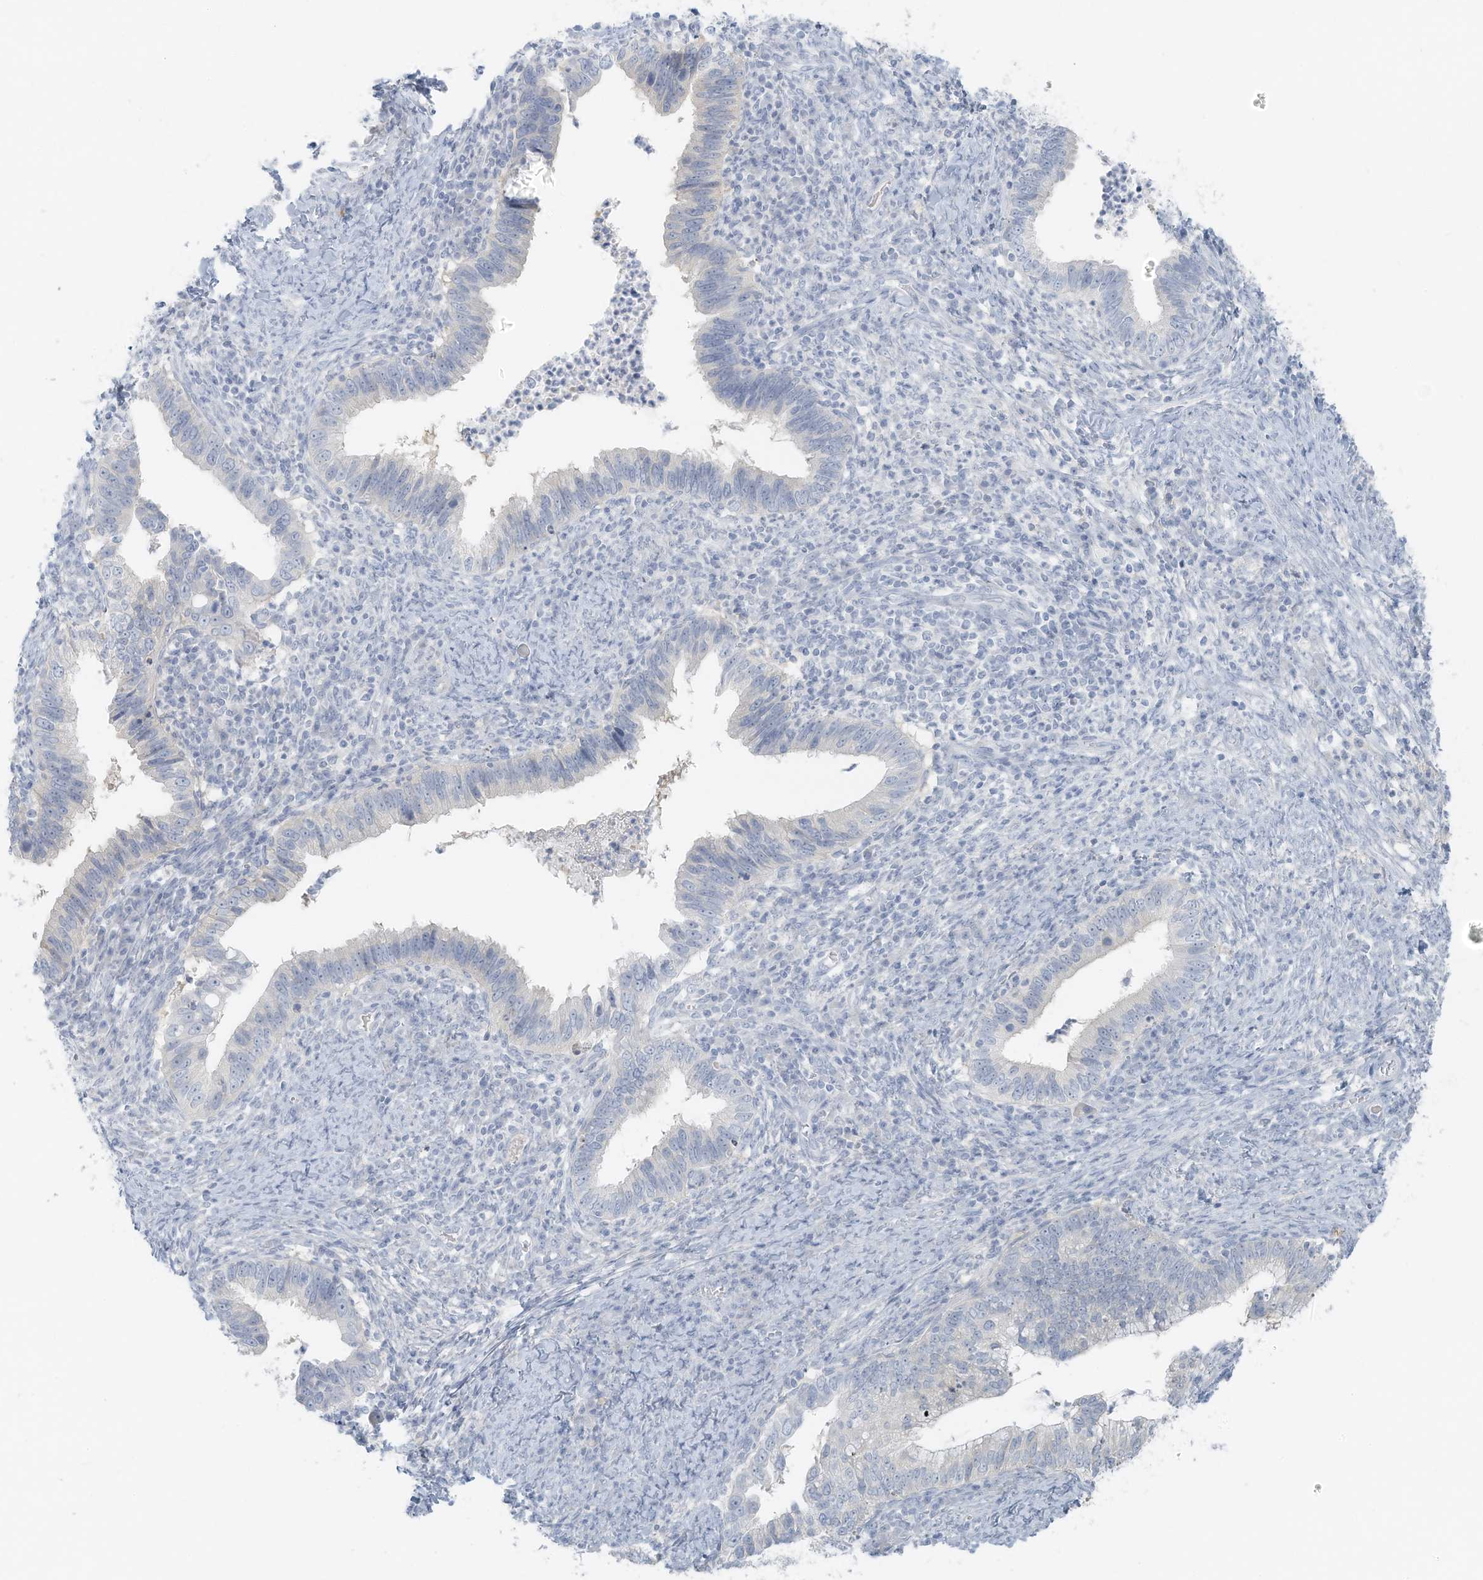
{"staining": {"intensity": "negative", "quantity": "none", "location": "none"}, "tissue": "cervical cancer", "cell_type": "Tumor cells", "image_type": "cancer", "snomed": [{"axis": "morphology", "description": "Adenocarcinoma, NOS"}, {"axis": "topography", "description": "Cervix"}], "caption": "An image of cervical adenocarcinoma stained for a protein exhibits no brown staining in tumor cells.", "gene": "SLC25A43", "patient": {"sex": "female", "age": 36}}